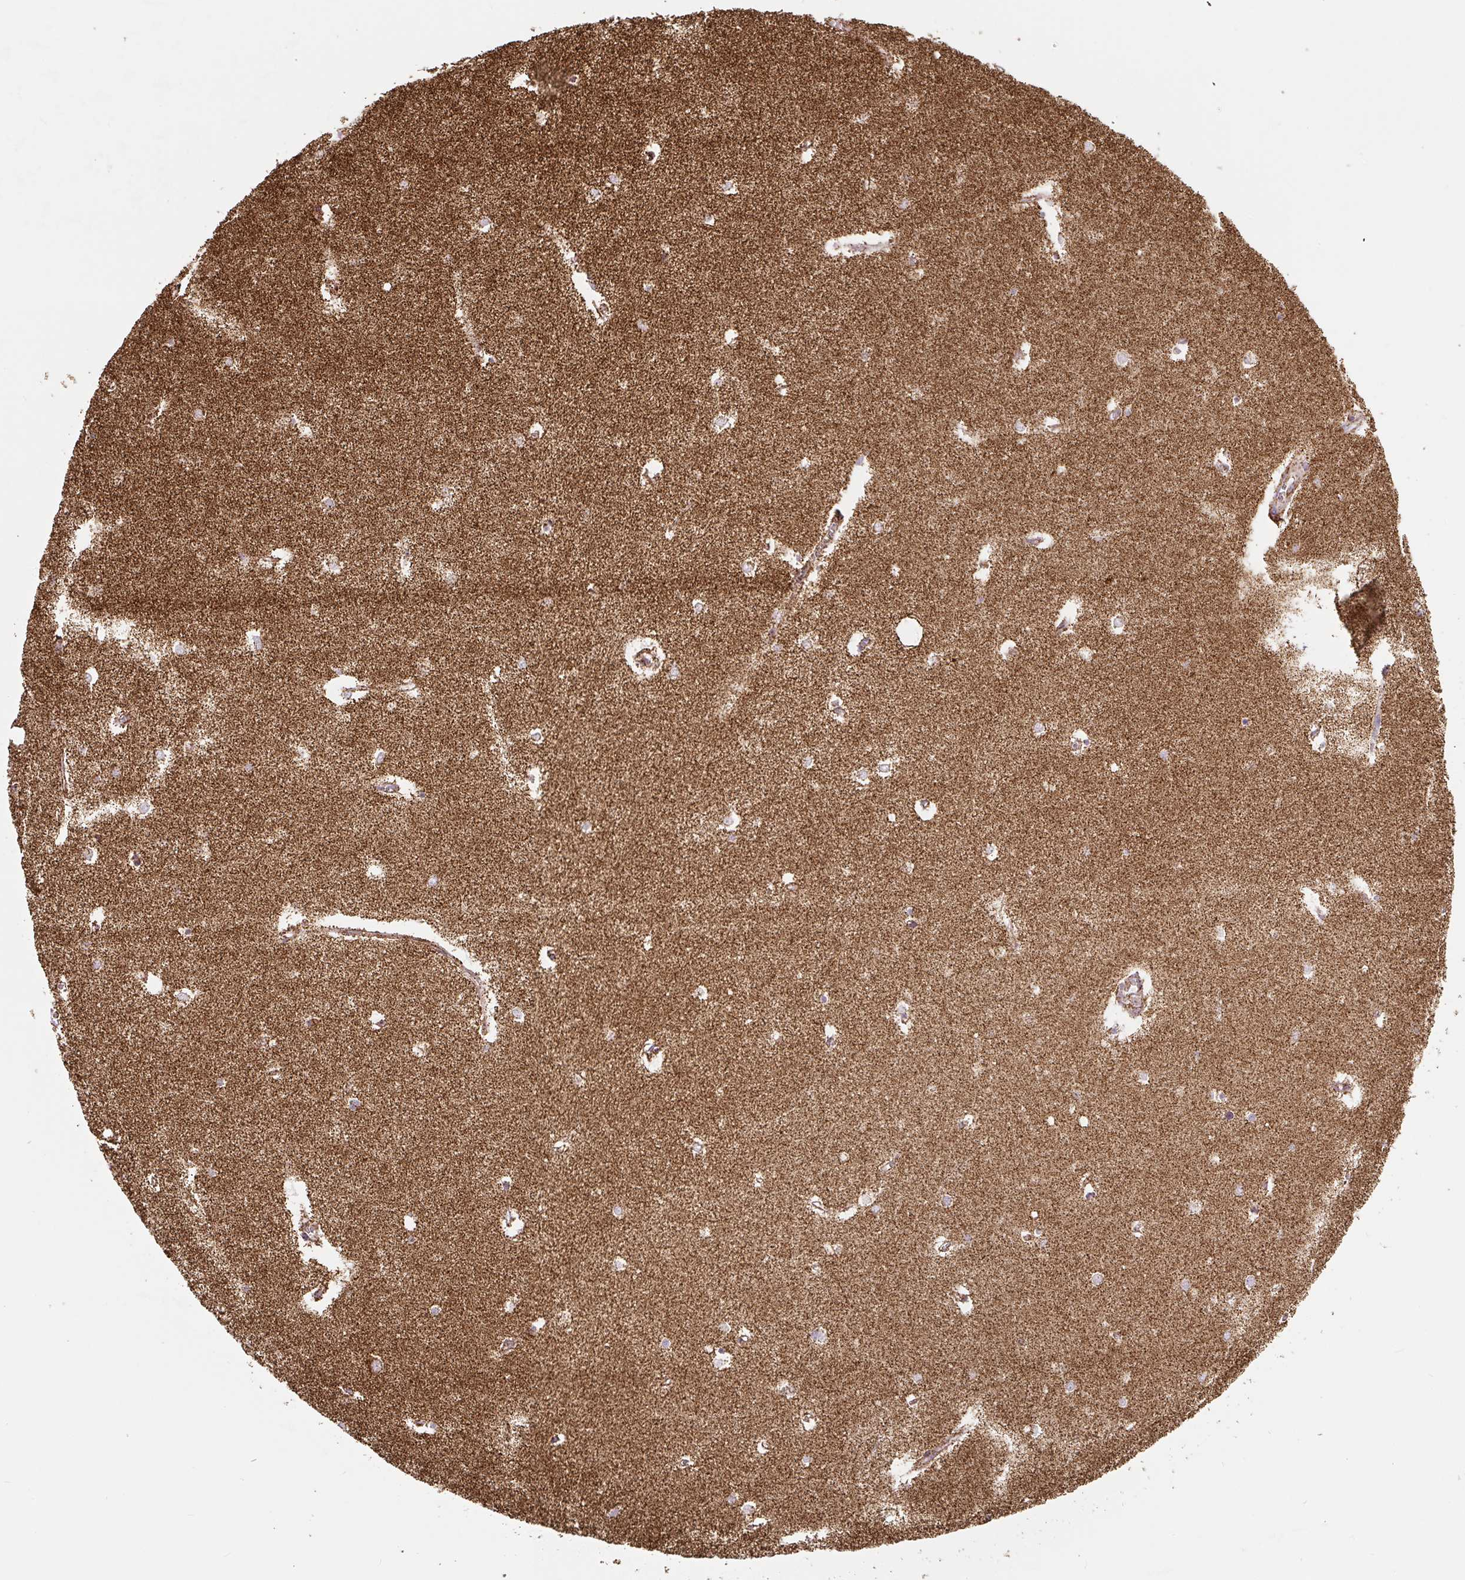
{"staining": {"intensity": "moderate", "quantity": ">75%", "location": "cytoplasmic/membranous"}, "tissue": "hippocampus", "cell_type": "Glial cells", "image_type": "normal", "snomed": [{"axis": "morphology", "description": "Normal tissue, NOS"}, {"axis": "topography", "description": "Hippocampus"}], "caption": "High-magnification brightfield microscopy of normal hippocampus stained with DAB (3,3'-diaminobenzidine) (brown) and counterstained with hematoxylin (blue). glial cells exhibit moderate cytoplasmic/membranous expression is seen in about>75% of cells.", "gene": "ATP5F1A", "patient": {"sex": "female", "age": 64}}